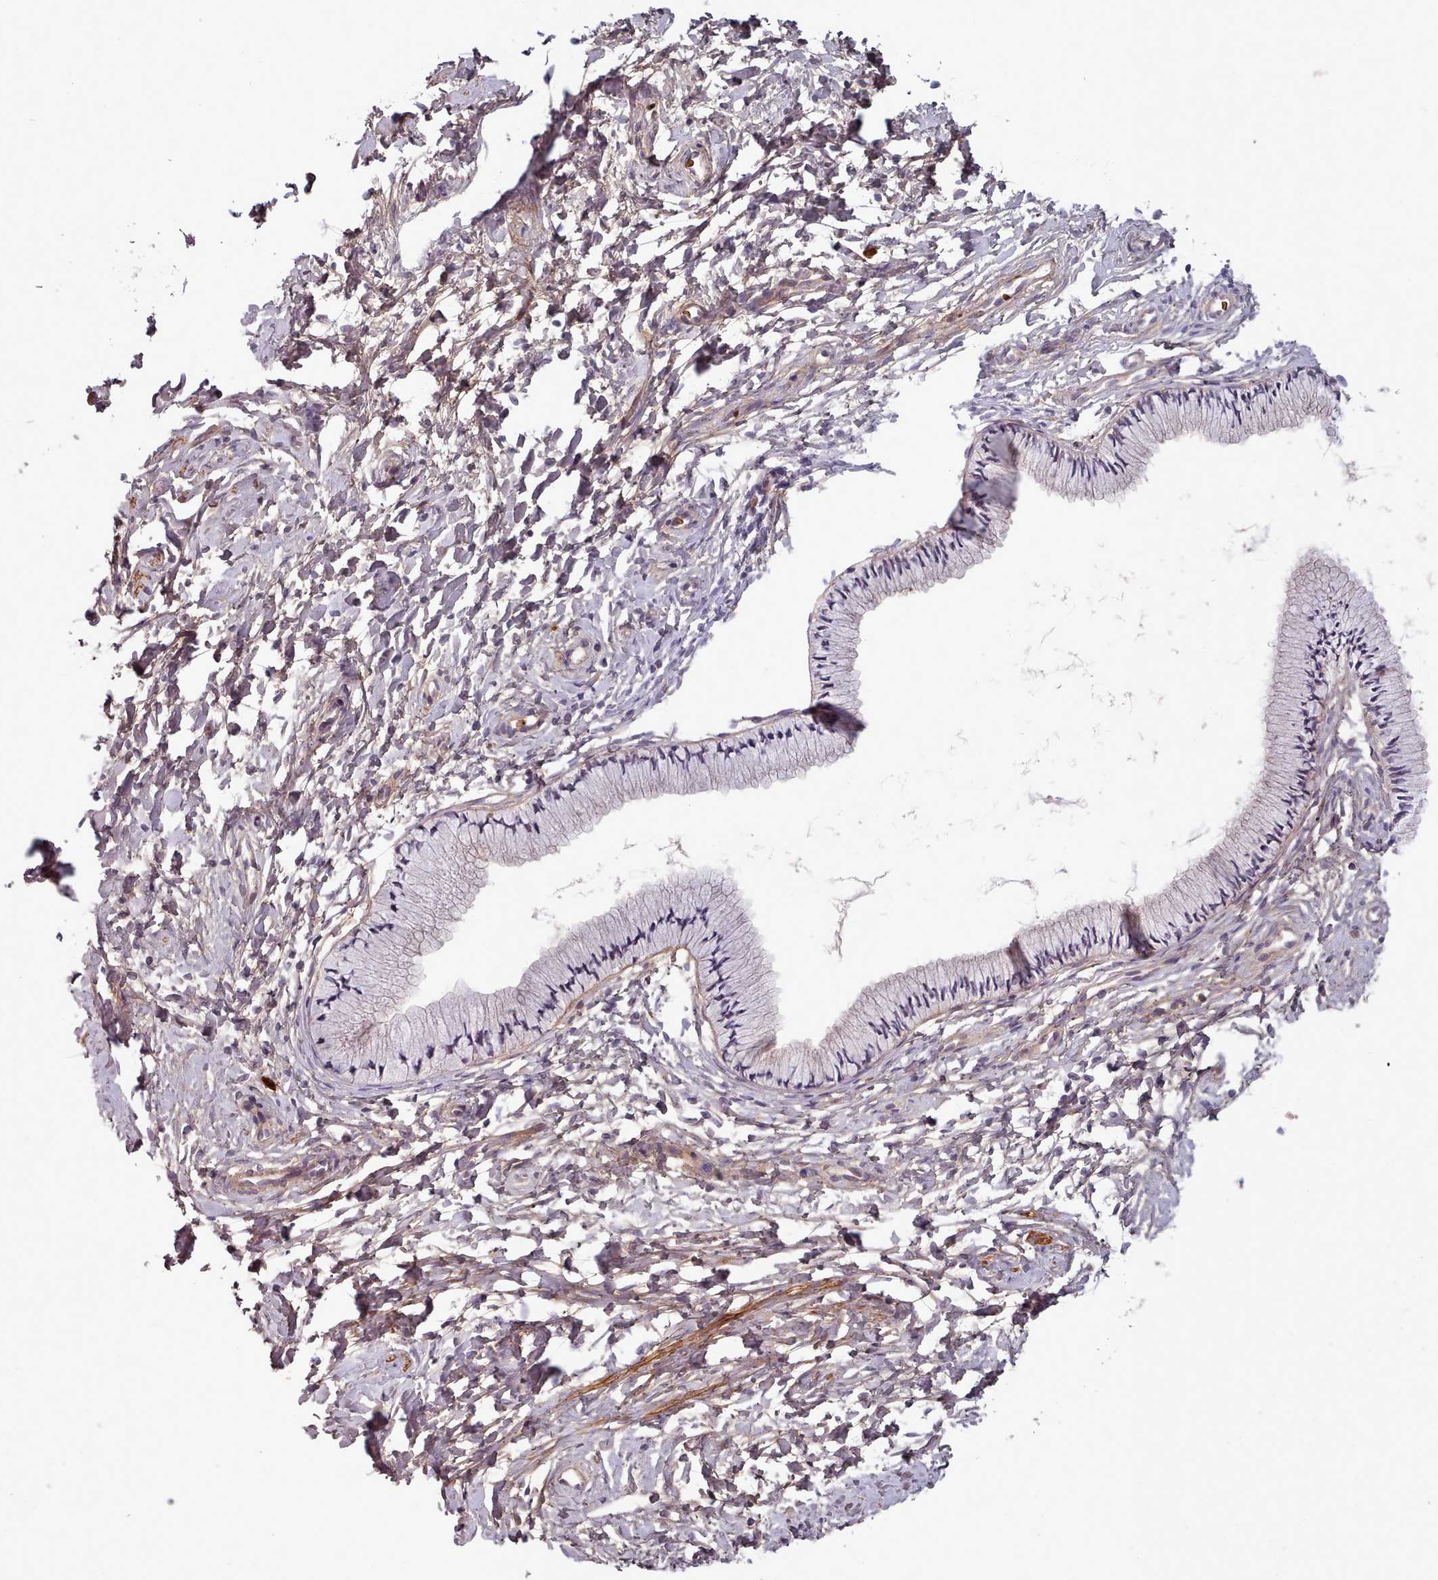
{"staining": {"intensity": "negative", "quantity": "none", "location": "none"}, "tissue": "cervix", "cell_type": "Glandular cells", "image_type": "normal", "snomed": [{"axis": "morphology", "description": "Normal tissue, NOS"}, {"axis": "topography", "description": "Cervix"}], "caption": "Cervix stained for a protein using IHC shows no expression glandular cells.", "gene": "CLNS1A", "patient": {"sex": "female", "age": 33}}